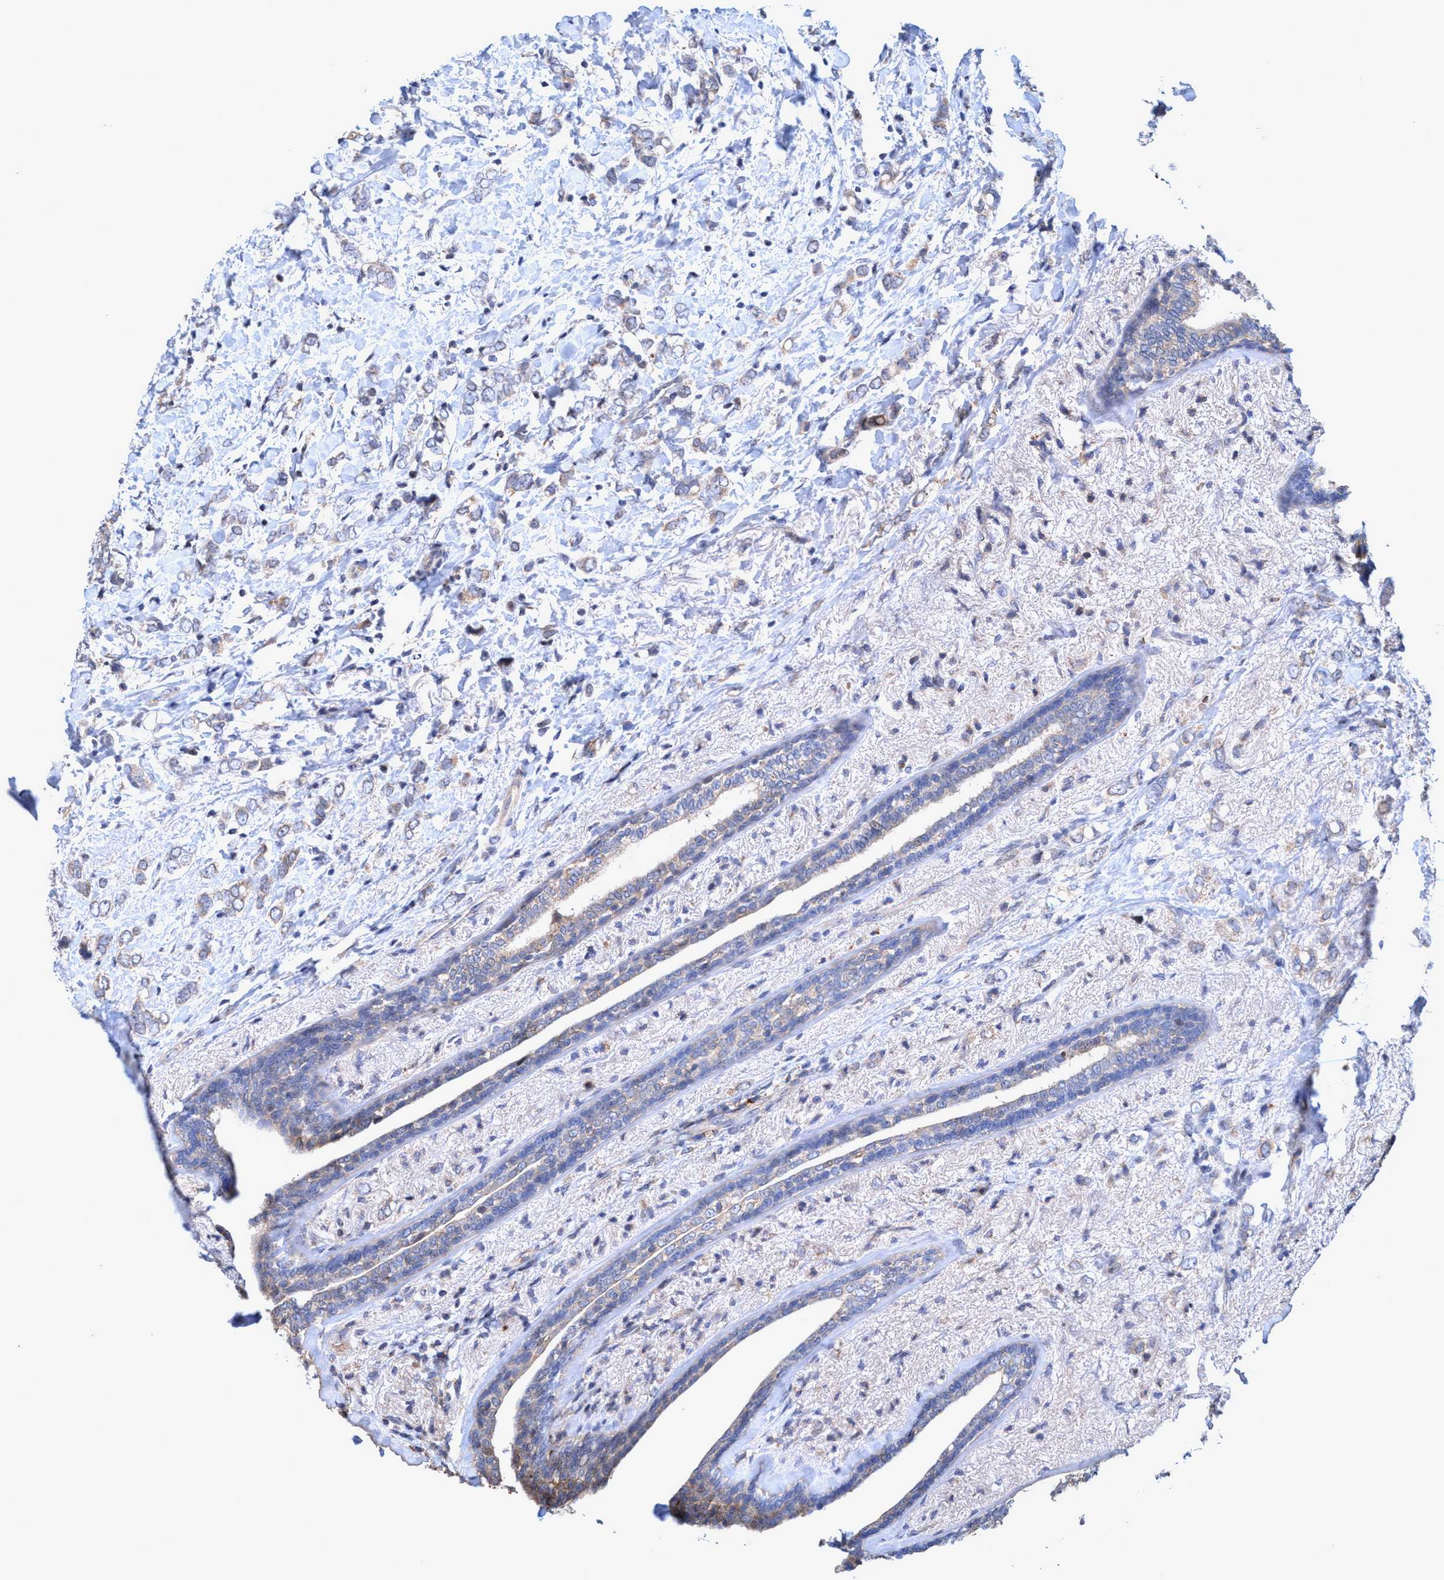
{"staining": {"intensity": "negative", "quantity": "none", "location": "none"}, "tissue": "breast cancer", "cell_type": "Tumor cells", "image_type": "cancer", "snomed": [{"axis": "morphology", "description": "Normal tissue, NOS"}, {"axis": "morphology", "description": "Lobular carcinoma"}, {"axis": "topography", "description": "Breast"}], "caption": "This is an immunohistochemistry (IHC) micrograph of human lobular carcinoma (breast). There is no expression in tumor cells.", "gene": "ZNF677", "patient": {"sex": "female", "age": 47}}